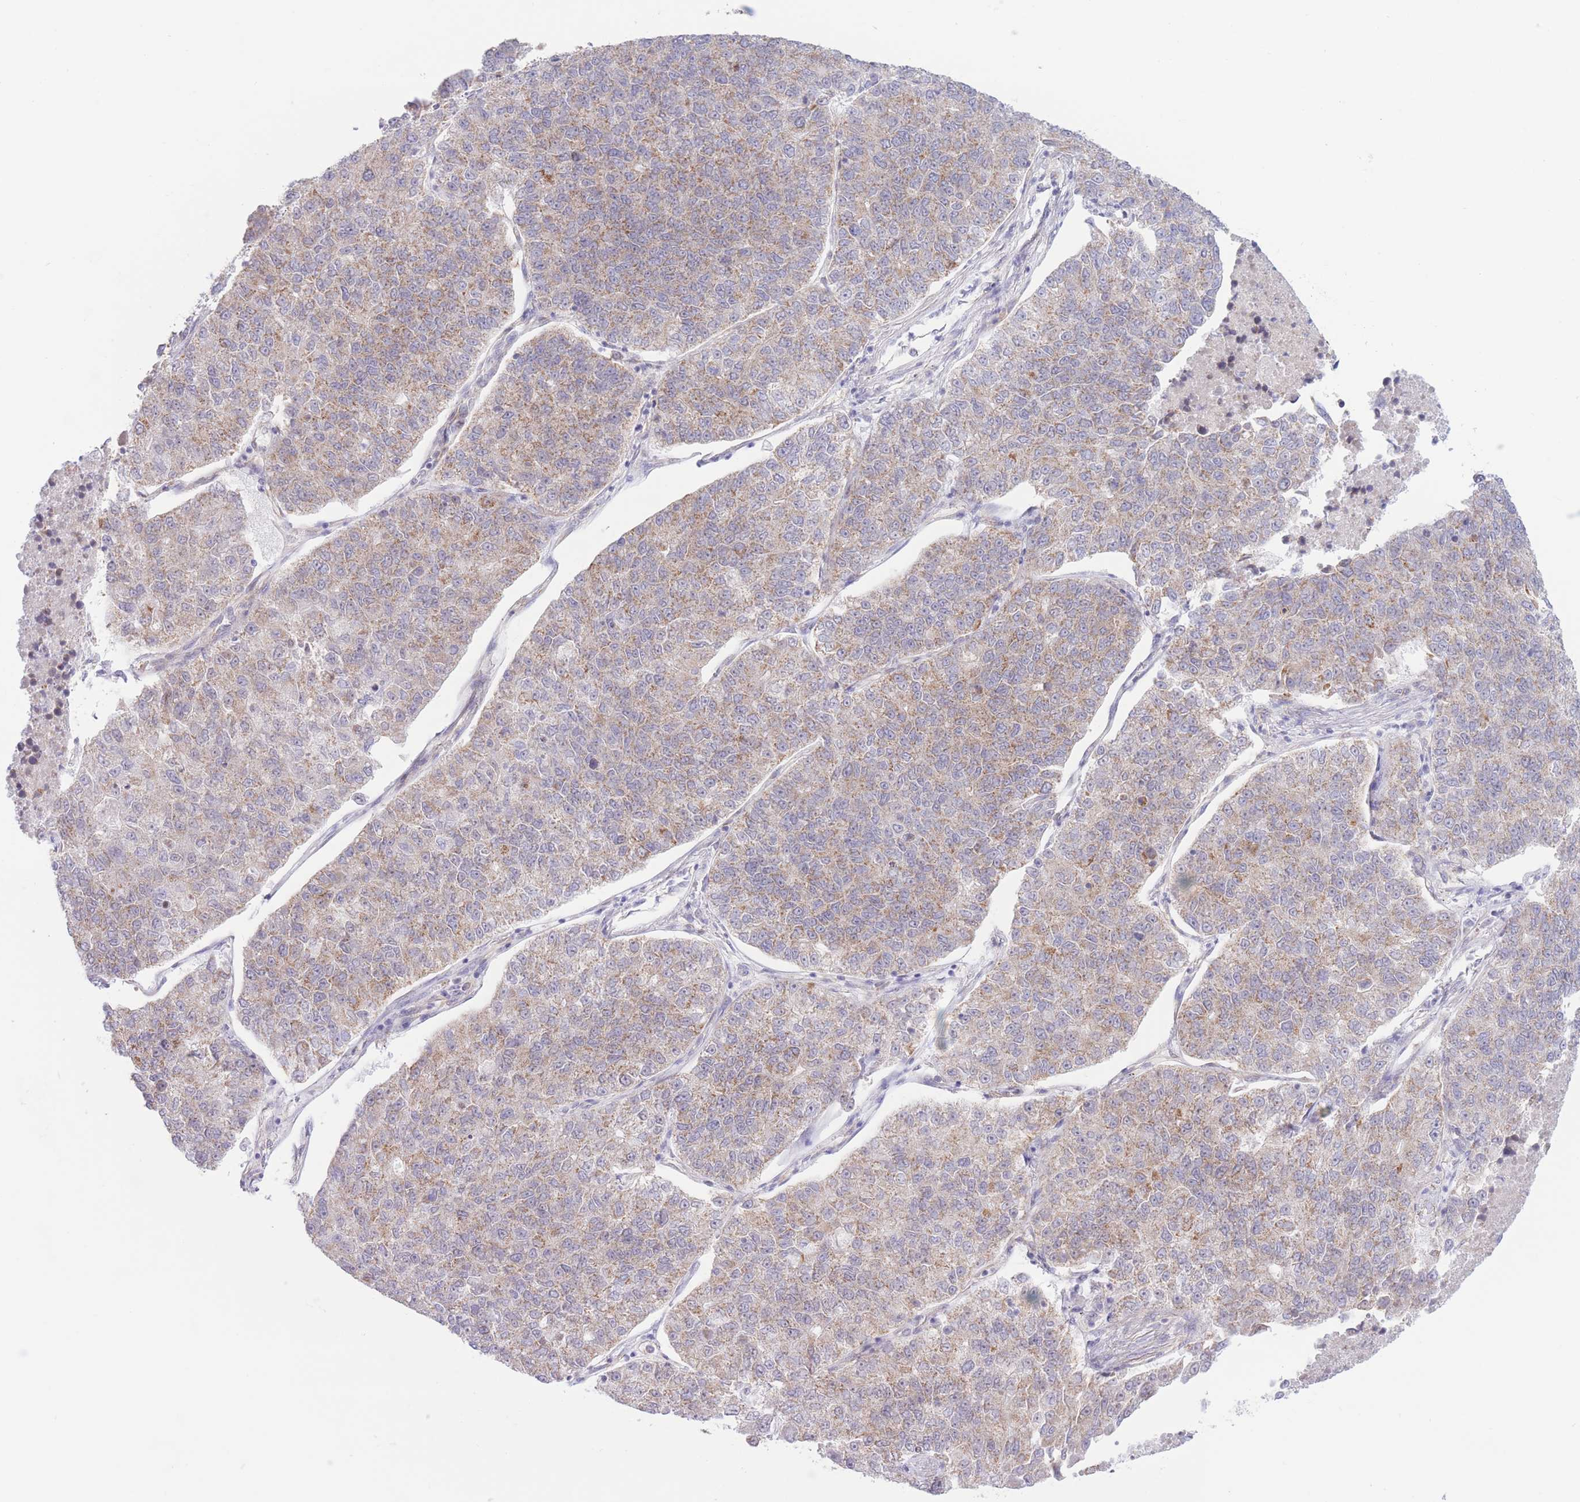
{"staining": {"intensity": "weak", "quantity": "25%-75%", "location": "cytoplasmic/membranous"}, "tissue": "lung cancer", "cell_type": "Tumor cells", "image_type": "cancer", "snomed": [{"axis": "morphology", "description": "Adenocarcinoma, NOS"}, {"axis": "topography", "description": "Lung"}], "caption": "Lung adenocarcinoma tissue demonstrates weak cytoplasmic/membranous staining in approximately 25%-75% of tumor cells, visualized by immunohistochemistry. (DAB IHC, brown staining for protein, blue staining for nuclei).", "gene": "MRPS31", "patient": {"sex": "male", "age": 49}}